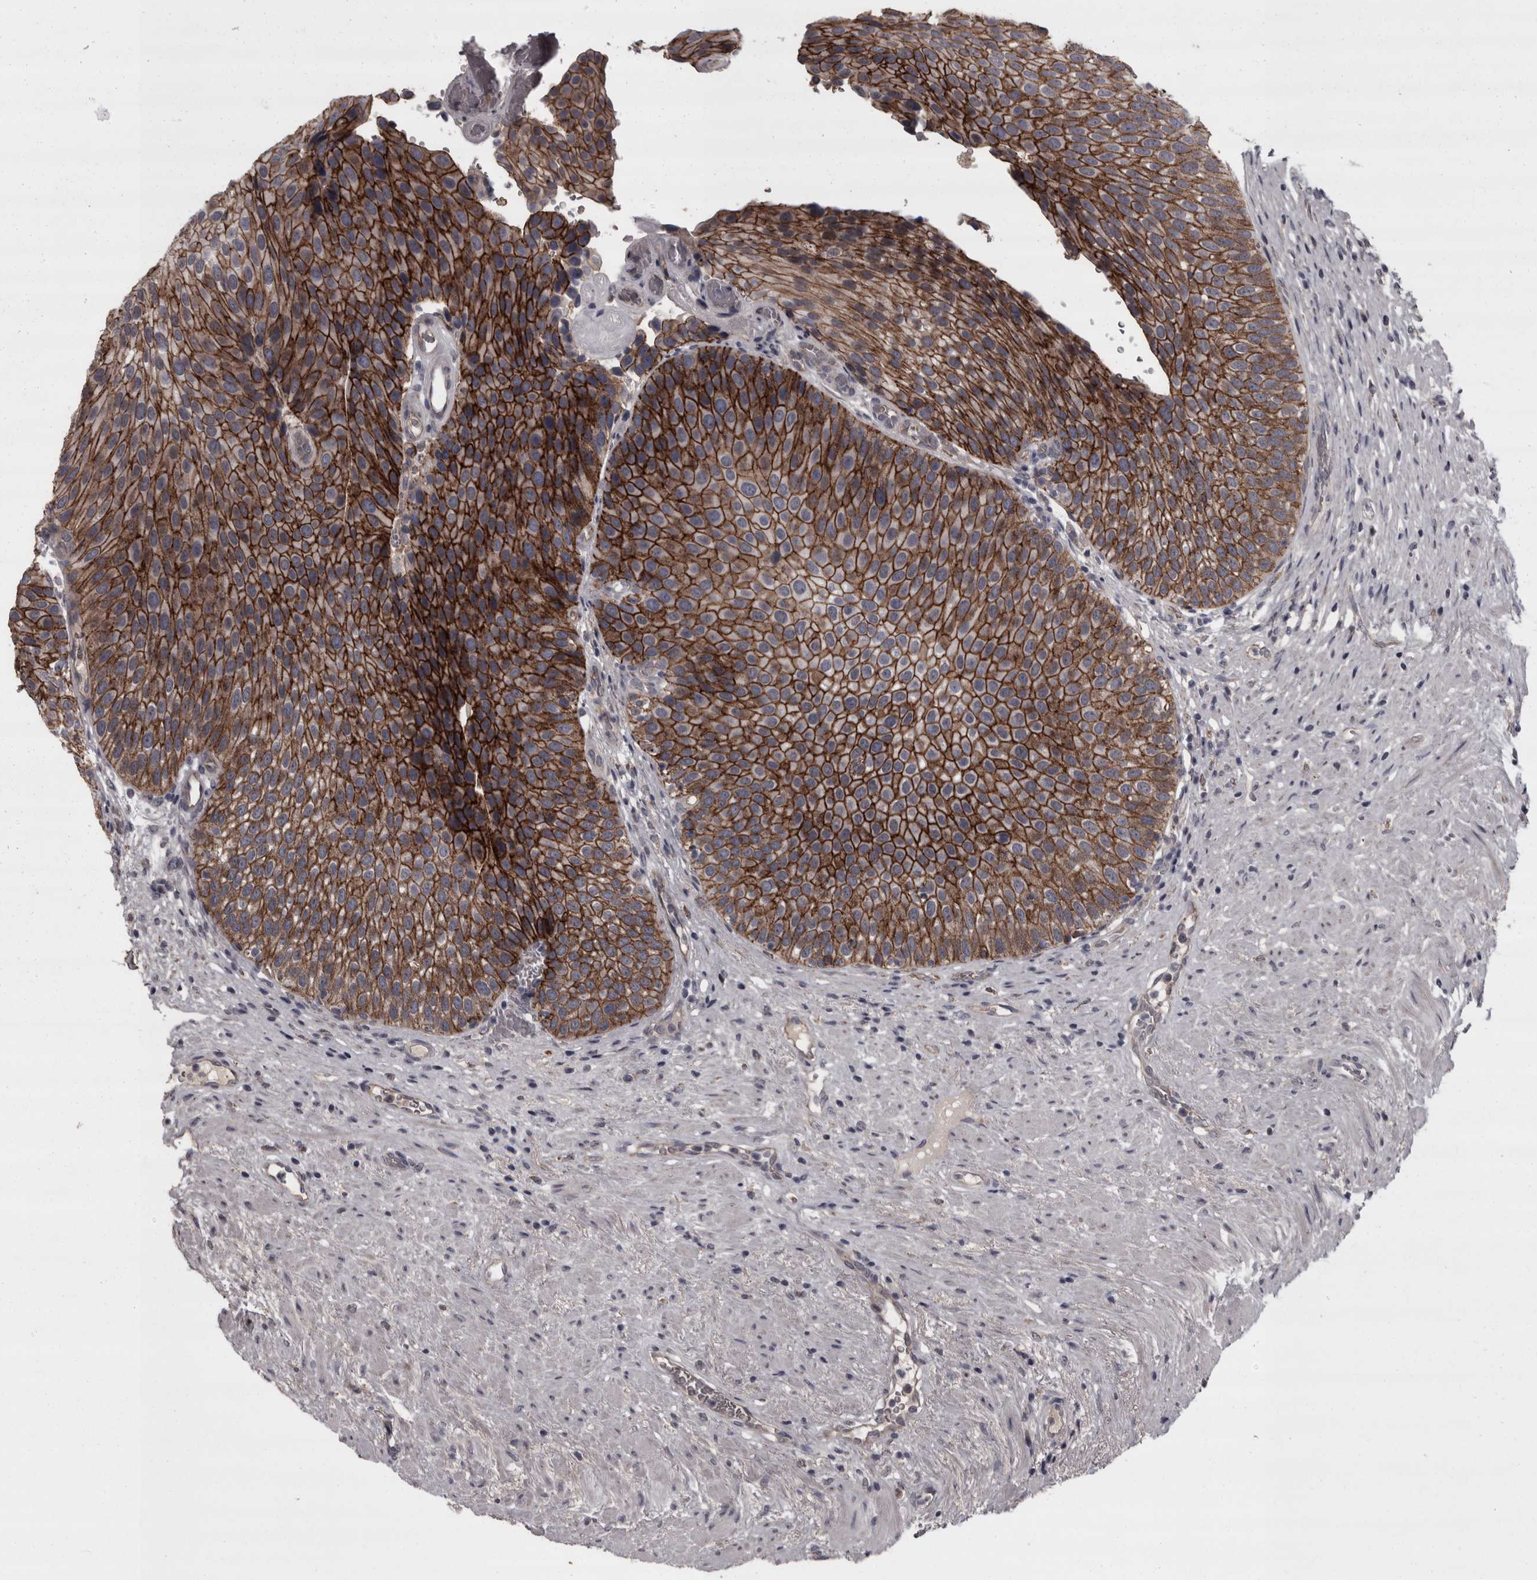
{"staining": {"intensity": "strong", "quantity": ">75%", "location": "cytoplasmic/membranous"}, "tissue": "urothelial cancer", "cell_type": "Tumor cells", "image_type": "cancer", "snomed": [{"axis": "morphology", "description": "Normal tissue, NOS"}, {"axis": "morphology", "description": "Urothelial carcinoma, Low grade"}, {"axis": "topography", "description": "Urinary bladder"}, {"axis": "topography", "description": "Prostate"}], "caption": "Immunohistochemistry (DAB) staining of low-grade urothelial carcinoma displays strong cytoplasmic/membranous protein staining in approximately >75% of tumor cells.", "gene": "PCDH17", "patient": {"sex": "male", "age": 60}}